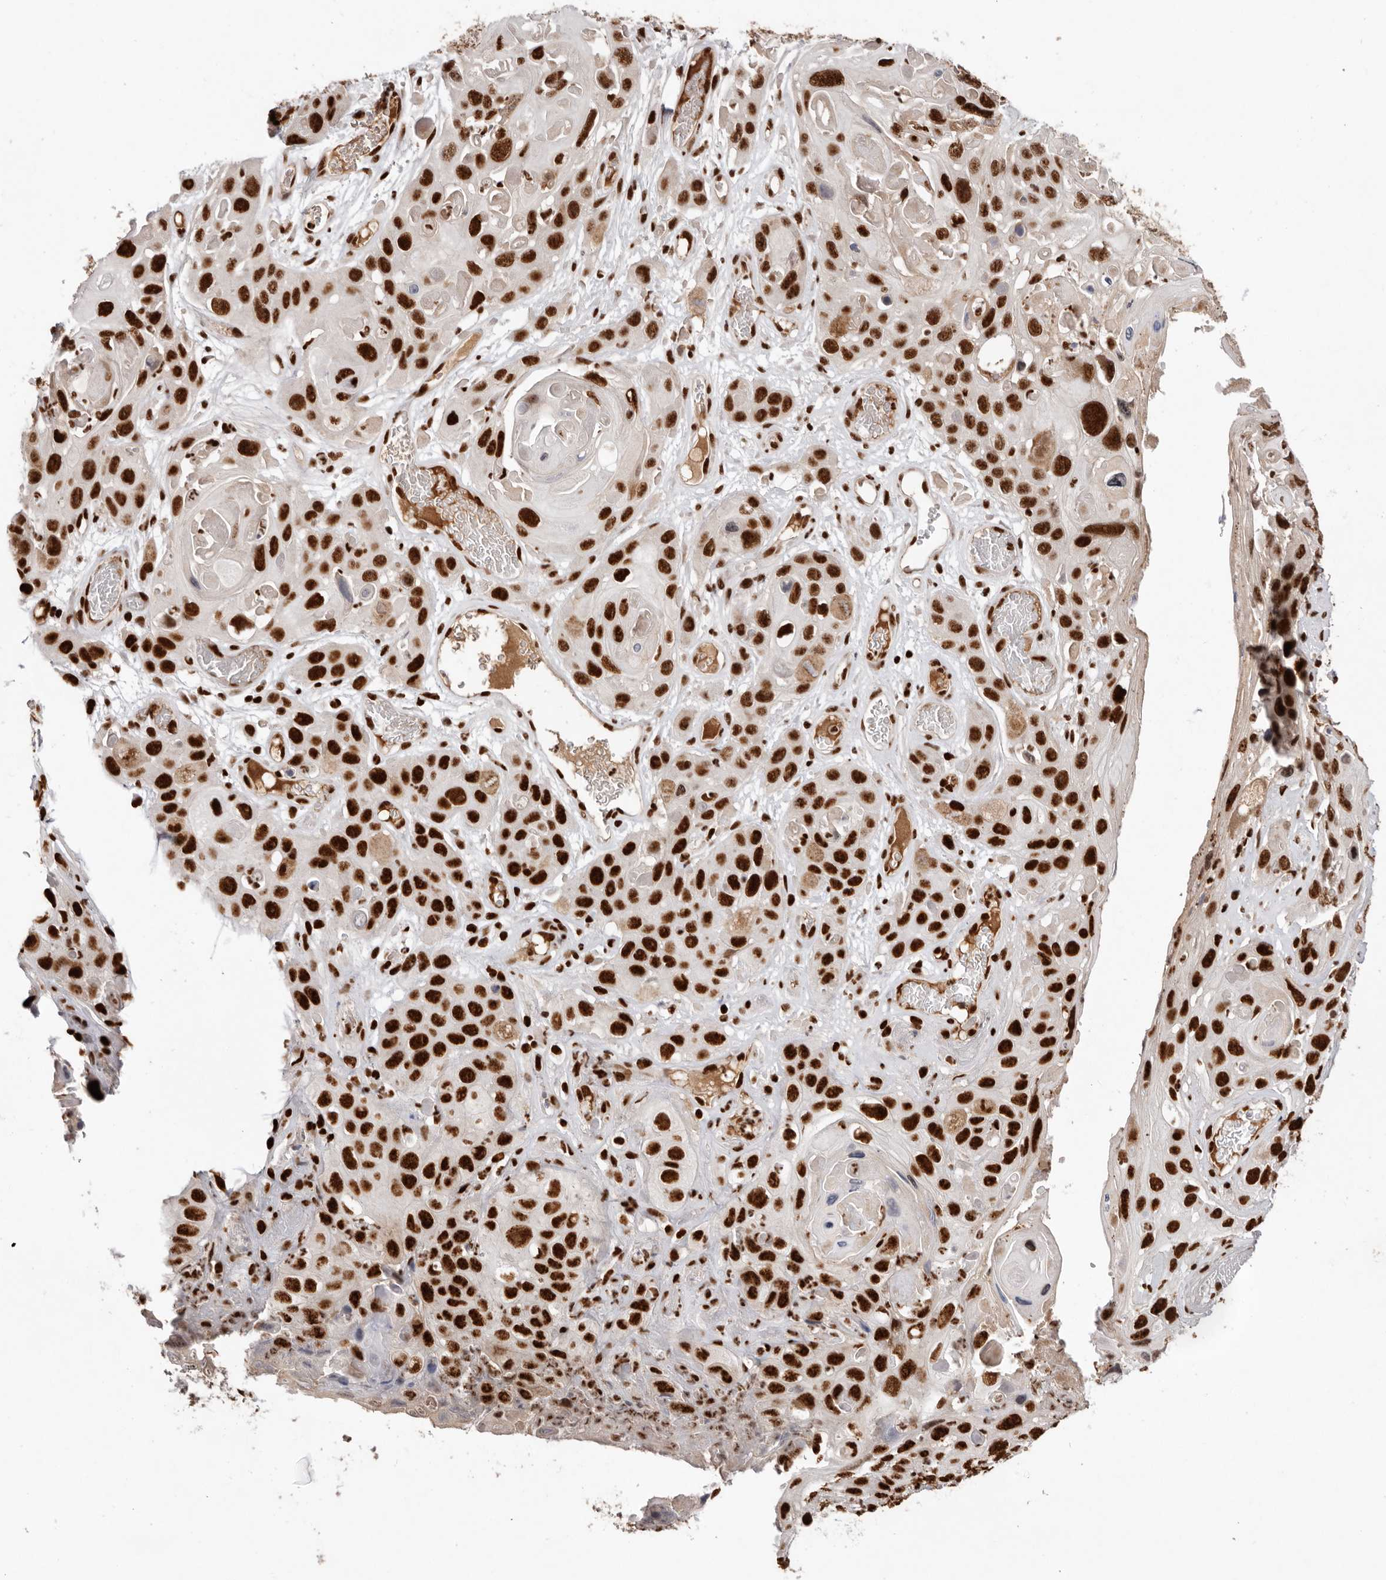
{"staining": {"intensity": "strong", "quantity": ">75%", "location": "nuclear"}, "tissue": "skin cancer", "cell_type": "Tumor cells", "image_type": "cancer", "snomed": [{"axis": "morphology", "description": "Squamous cell carcinoma, NOS"}, {"axis": "topography", "description": "Skin"}], "caption": "A high amount of strong nuclear staining is appreciated in approximately >75% of tumor cells in skin cancer (squamous cell carcinoma) tissue.", "gene": "CHTOP", "patient": {"sex": "male", "age": 55}}